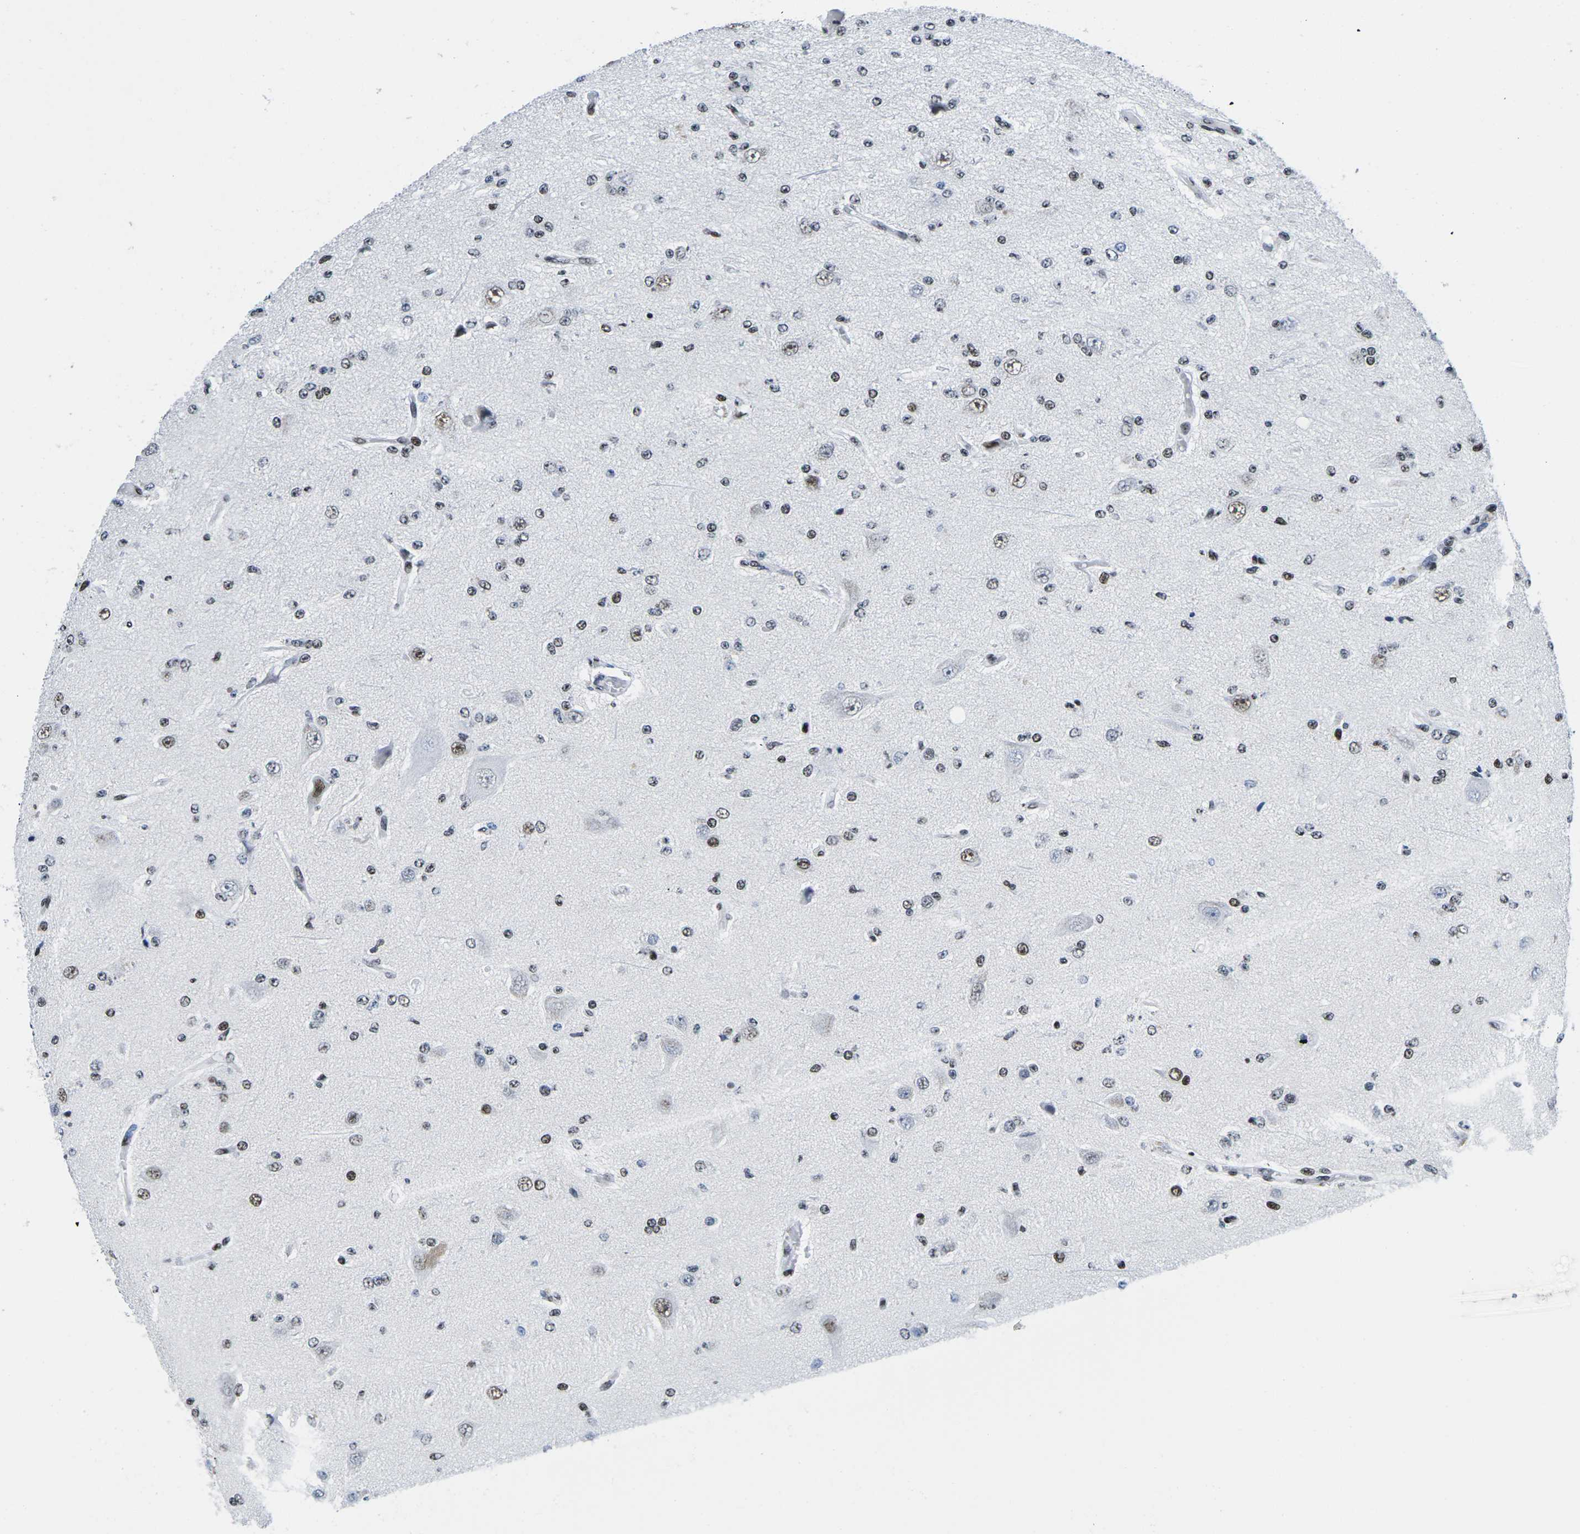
{"staining": {"intensity": "moderate", "quantity": "<25%", "location": "nuclear"}, "tissue": "glioma", "cell_type": "Tumor cells", "image_type": "cancer", "snomed": [{"axis": "morphology", "description": "Glioma, malignant, Low grade"}, {"axis": "topography", "description": "Brain"}], "caption": "Glioma was stained to show a protein in brown. There is low levels of moderate nuclear positivity in approximately <25% of tumor cells. (DAB IHC with brightfield microscopy, high magnification).", "gene": "ATF1", "patient": {"sex": "male", "age": 38}}